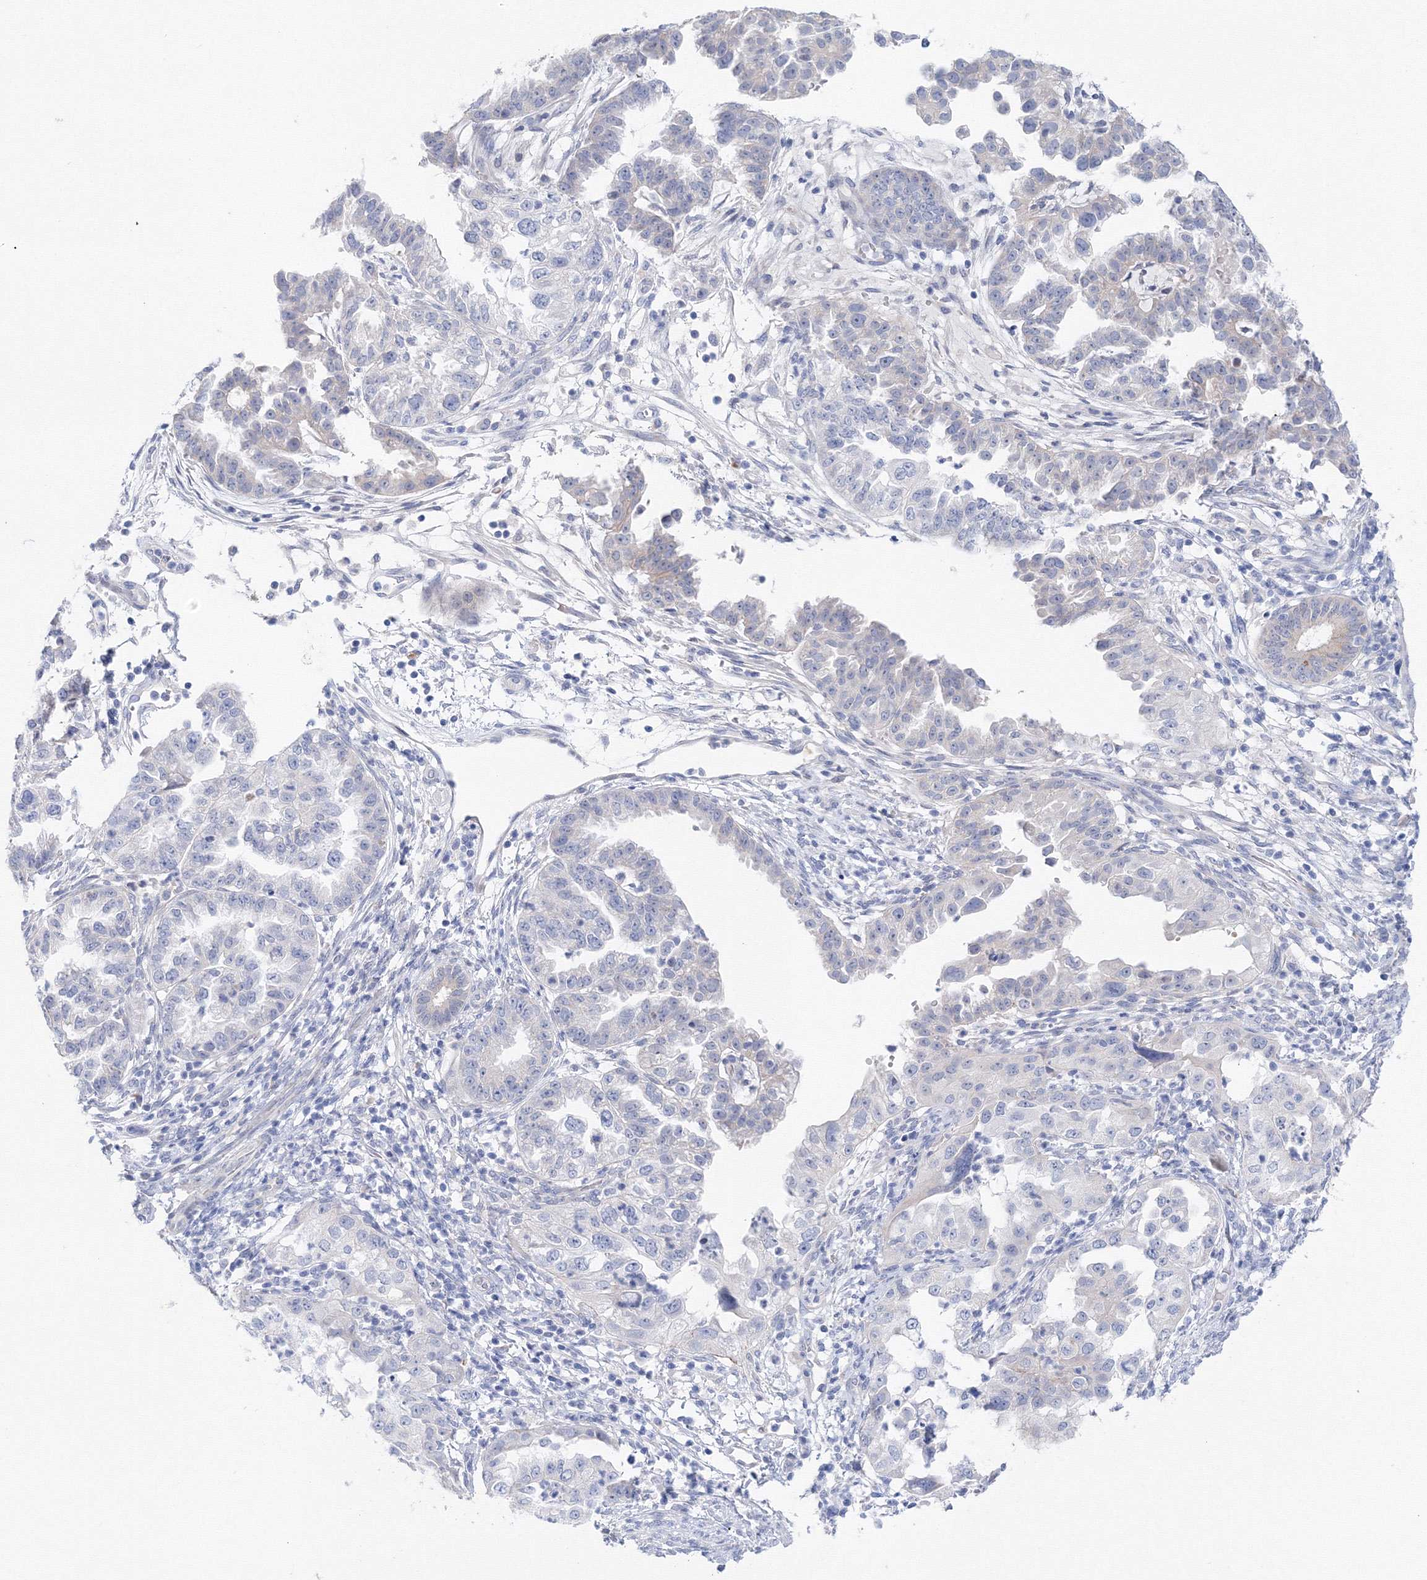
{"staining": {"intensity": "negative", "quantity": "none", "location": "none"}, "tissue": "endometrial cancer", "cell_type": "Tumor cells", "image_type": "cancer", "snomed": [{"axis": "morphology", "description": "Adenocarcinoma, NOS"}, {"axis": "topography", "description": "Endometrium"}], "caption": "High power microscopy photomicrograph of an immunohistochemistry histopathology image of endometrial cancer (adenocarcinoma), revealing no significant positivity in tumor cells.", "gene": "TAMM41", "patient": {"sex": "female", "age": 85}}